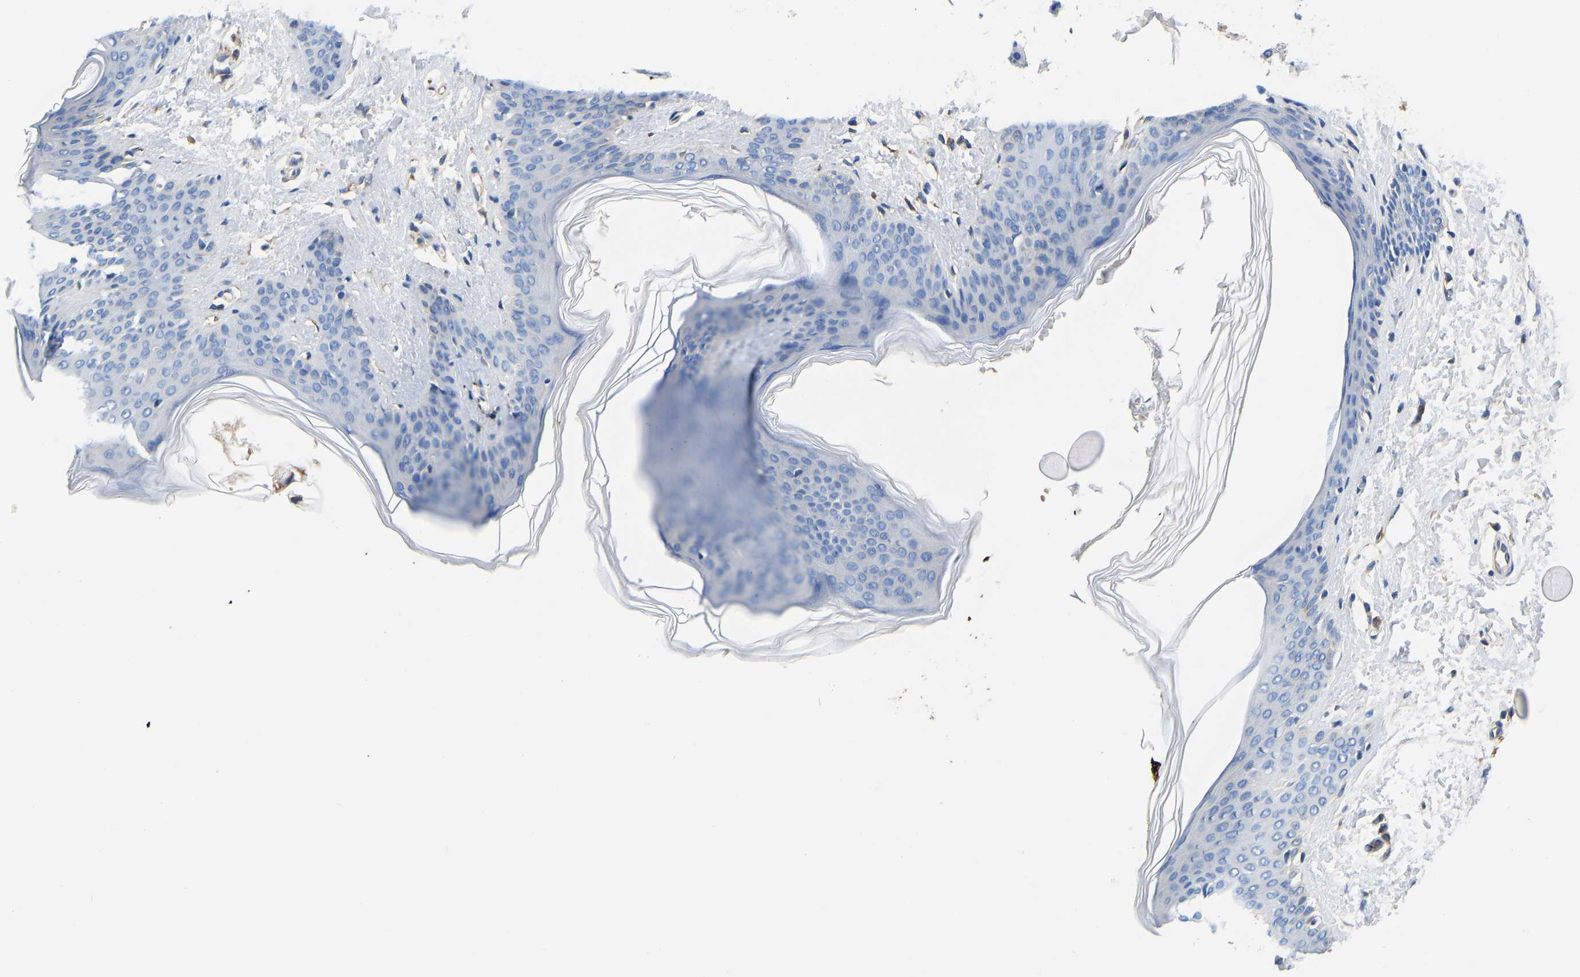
{"staining": {"intensity": "weak", "quantity": "25%-75%", "location": "cytoplasmic/membranous"}, "tissue": "skin", "cell_type": "Fibroblasts", "image_type": "normal", "snomed": [{"axis": "morphology", "description": "Normal tissue, NOS"}, {"axis": "topography", "description": "Skin"}], "caption": "Brown immunohistochemical staining in benign skin shows weak cytoplasmic/membranous positivity in about 25%-75% of fibroblasts.", "gene": "HSPG2", "patient": {"sex": "female", "age": 17}}